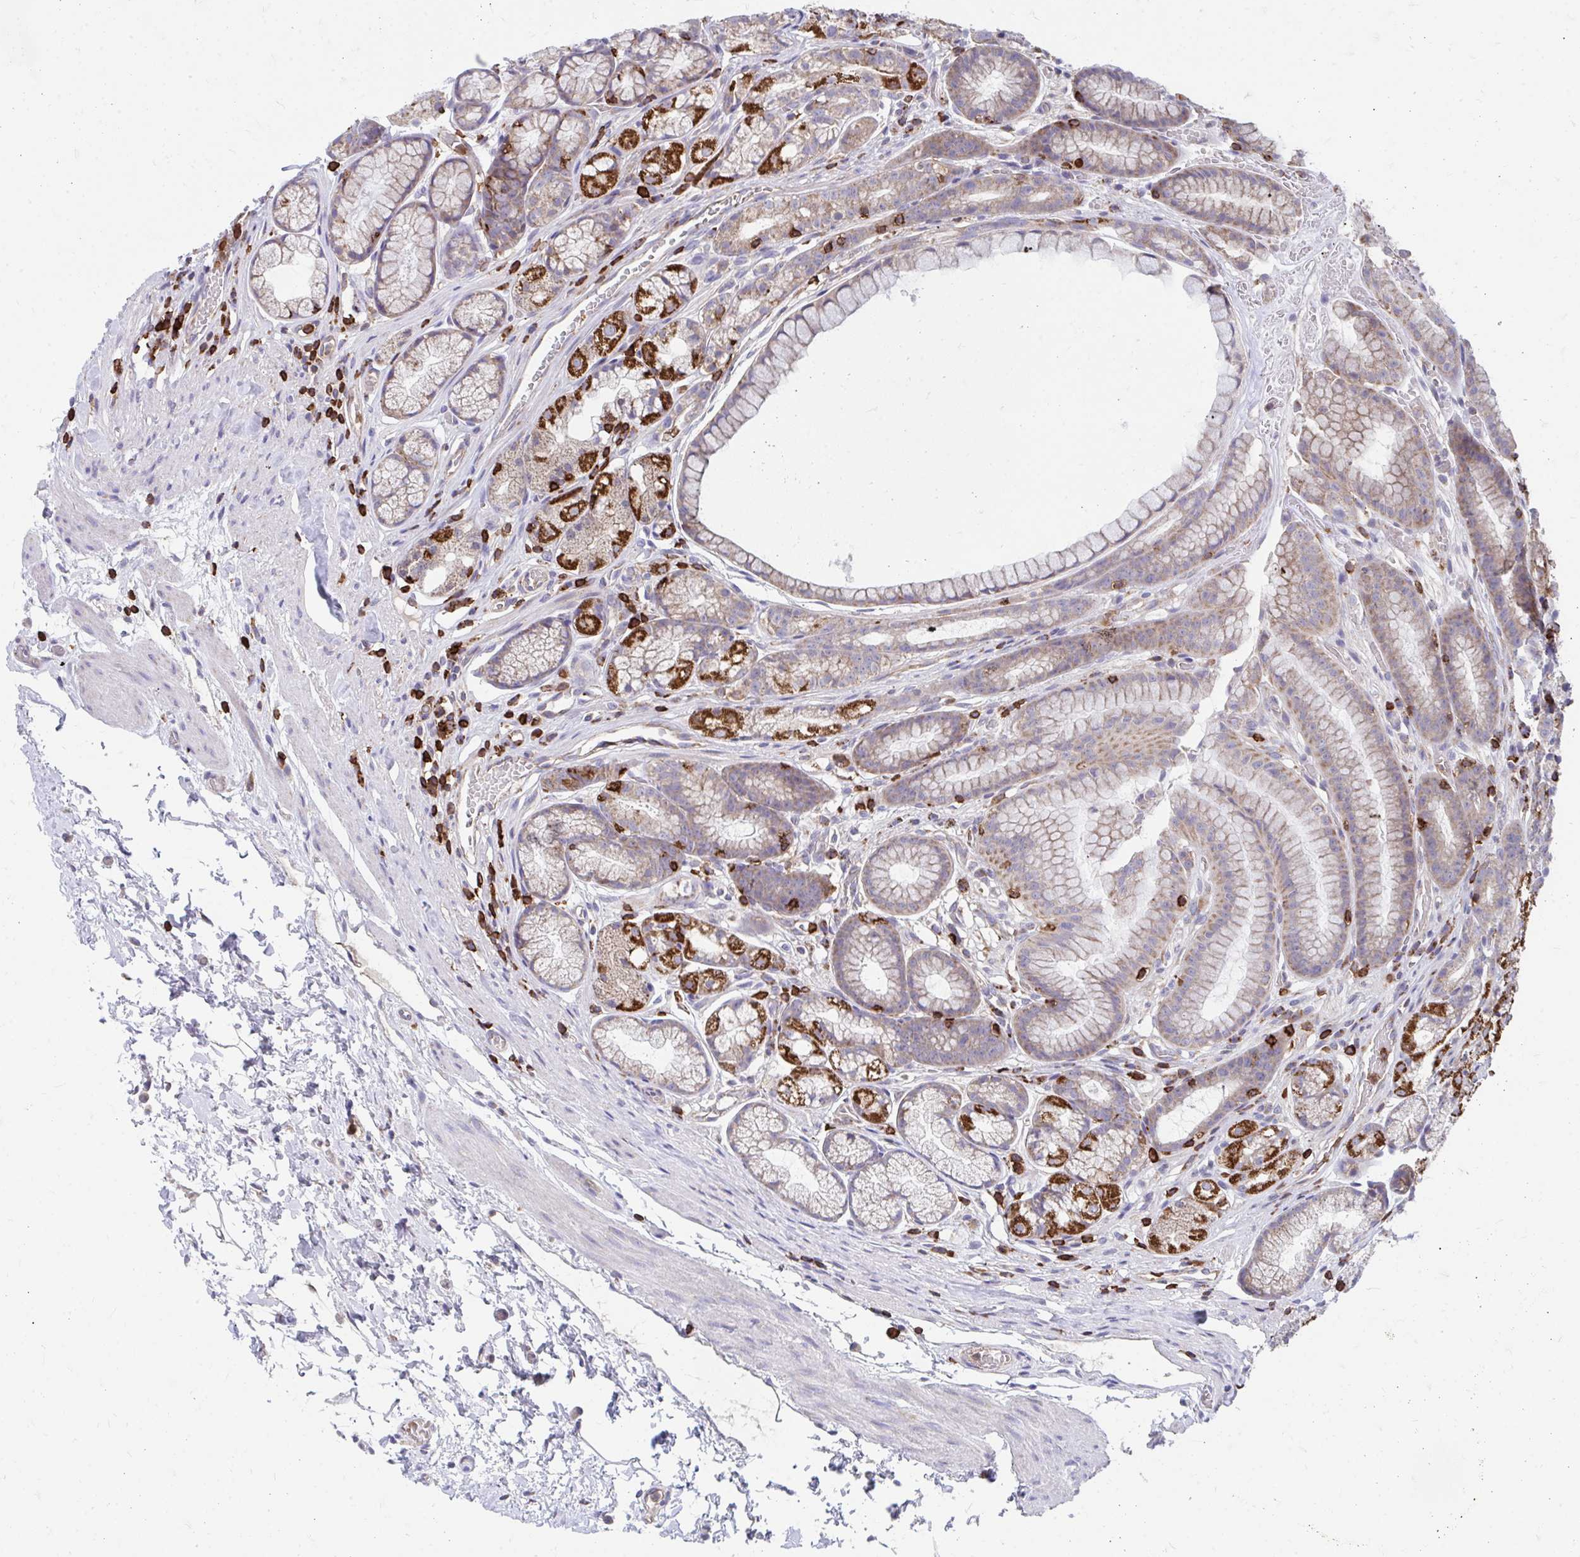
{"staining": {"intensity": "strong", "quantity": "25%-75%", "location": "cytoplasmic/membranous"}, "tissue": "stomach", "cell_type": "Glandular cells", "image_type": "normal", "snomed": [{"axis": "morphology", "description": "Normal tissue, NOS"}, {"axis": "topography", "description": "Smooth muscle"}, {"axis": "topography", "description": "Stomach"}], "caption": "High-power microscopy captured an IHC photomicrograph of normal stomach, revealing strong cytoplasmic/membranous staining in about 25%-75% of glandular cells.", "gene": "FHIP1B", "patient": {"sex": "male", "age": 70}}